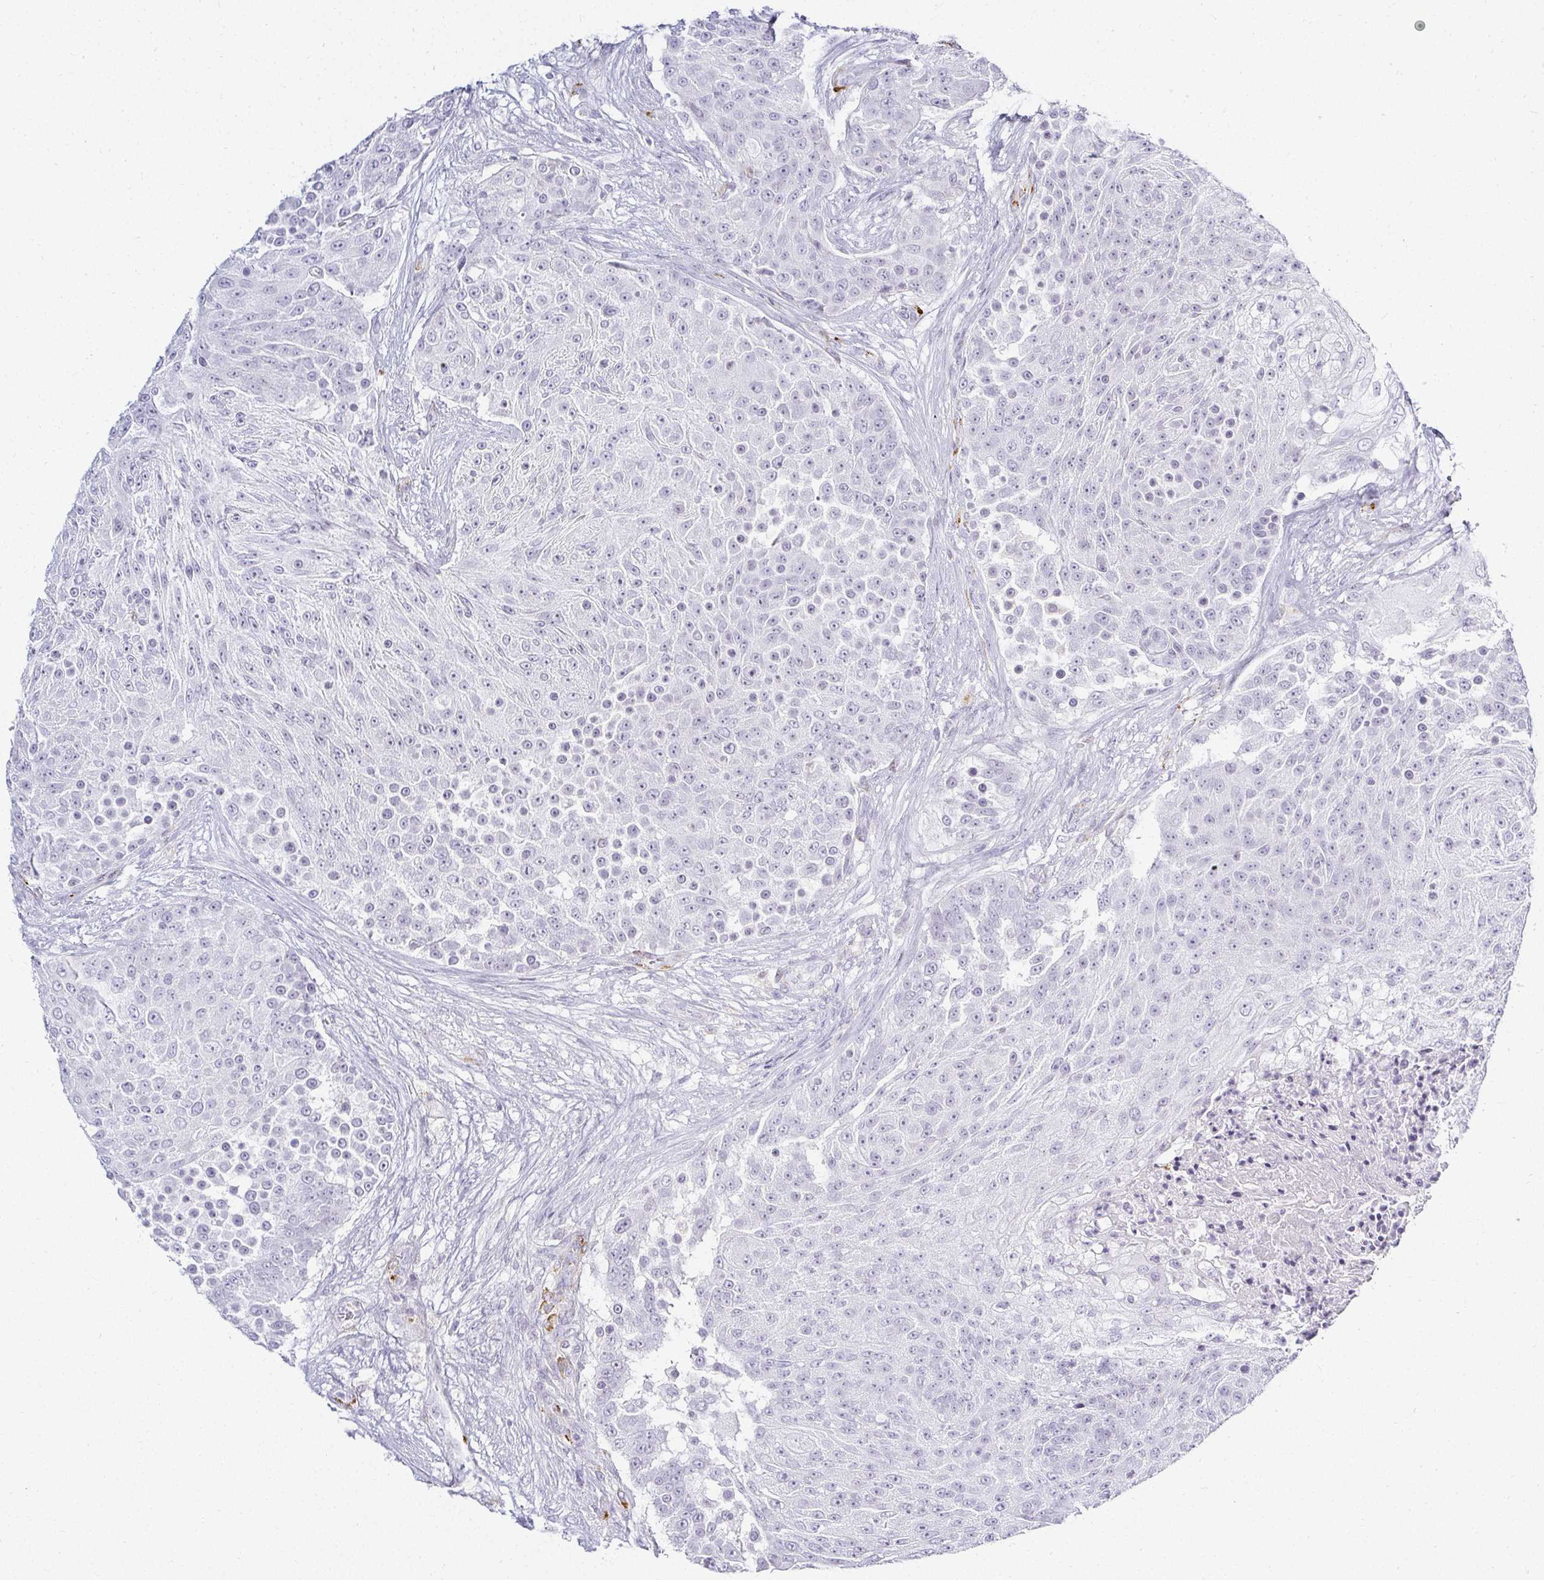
{"staining": {"intensity": "negative", "quantity": "none", "location": "none"}, "tissue": "urothelial cancer", "cell_type": "Tumor cells", "image_type": "cancer", "snomed": [{"axis": "morphology", "description": "Urothelial carcinoma, High grade"}, {"axis": "topography", "description": "Urinary bladder"}], "caption": "Micrograph shows no protein positivity in tumor cells of urothelial carcinoma (high-grade) tissue.", "gene": "ACAN", "patient": {"sex": "female", "age": 63}}